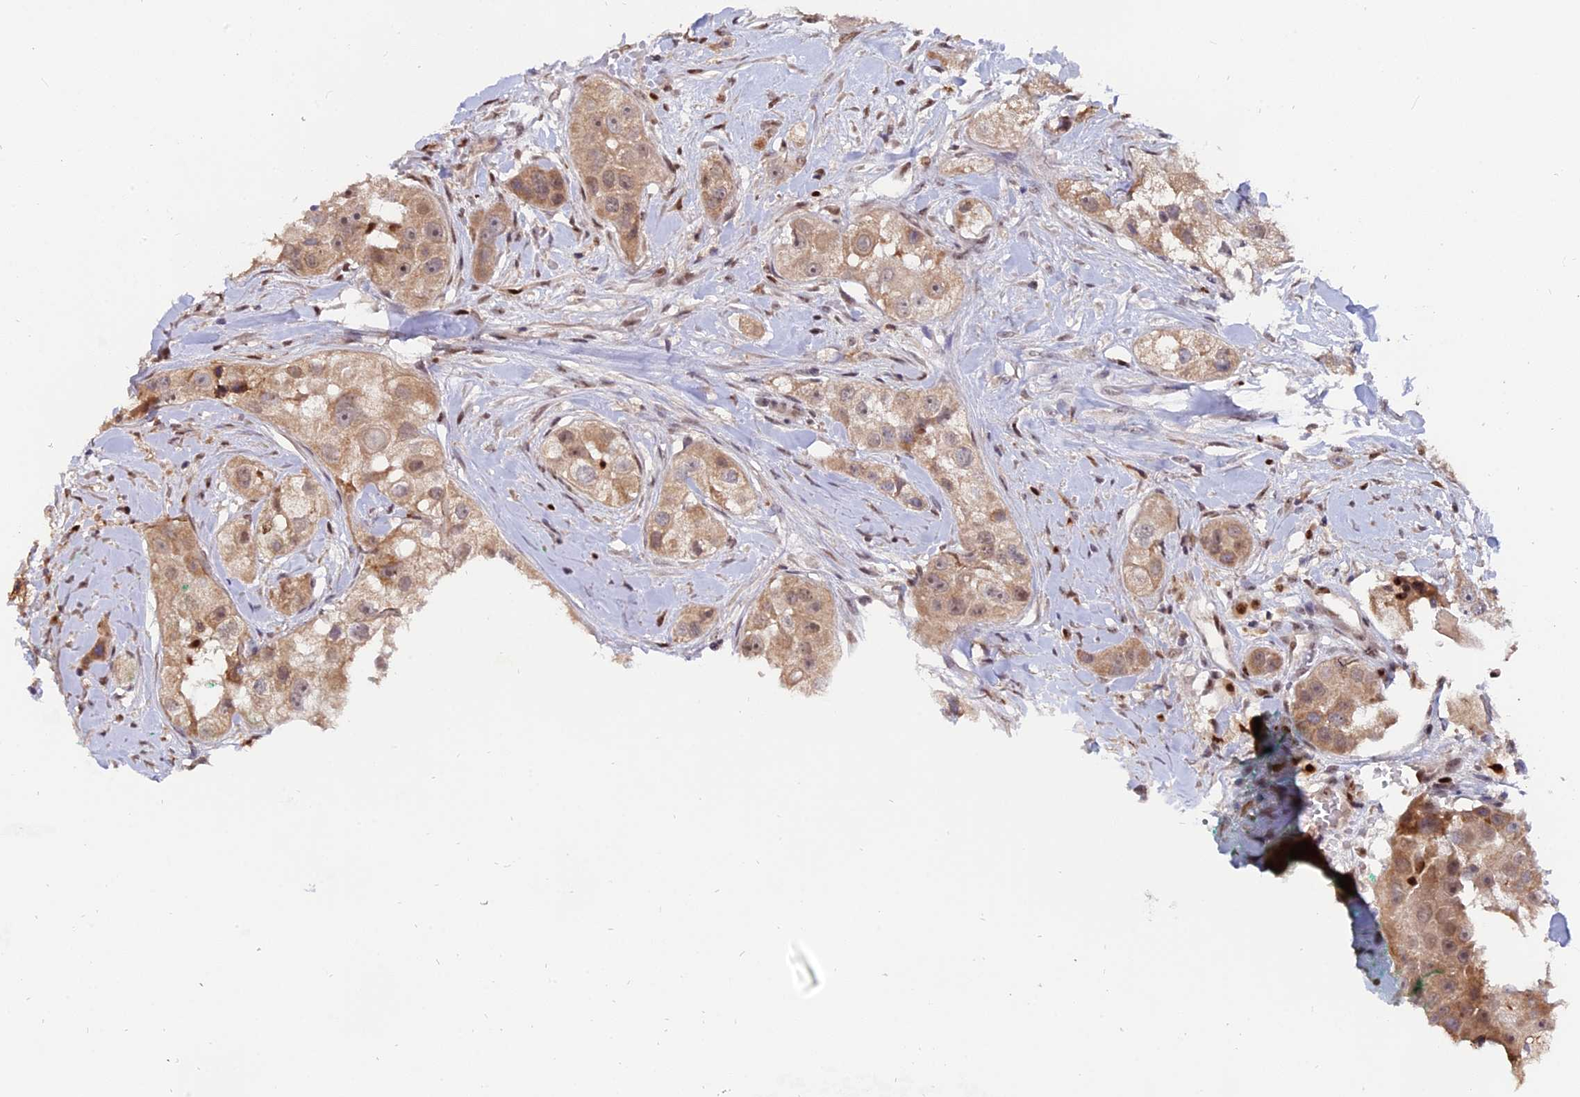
{"staining": {"intensity": "weak", "quantity": ">75%", "location": "cytoplasmic/membranous"}, "tissue": "head and neck cancer", "cell_type": "Tumor cells", "image_type": "cancer", "snomed": [{"axis": "morphology", "description": "Normal tissue, NOS"}, {"axis": "morphology", "description": "Squamous cell carcinoma, NOS"}, {"axis": "topography", "description": "Skeletal muscle"}, {"axis": "topography", "description": "Head-Neck"}], "caption": "Human squamous cell carcinoma (head and neck) stained with a brown dye demonstrates weak cytoplasmic/membranous positive positivity in about >75% of tumor cells.", "gene": "FAM118B", "patient": {"sex": "male", "age": 51}}